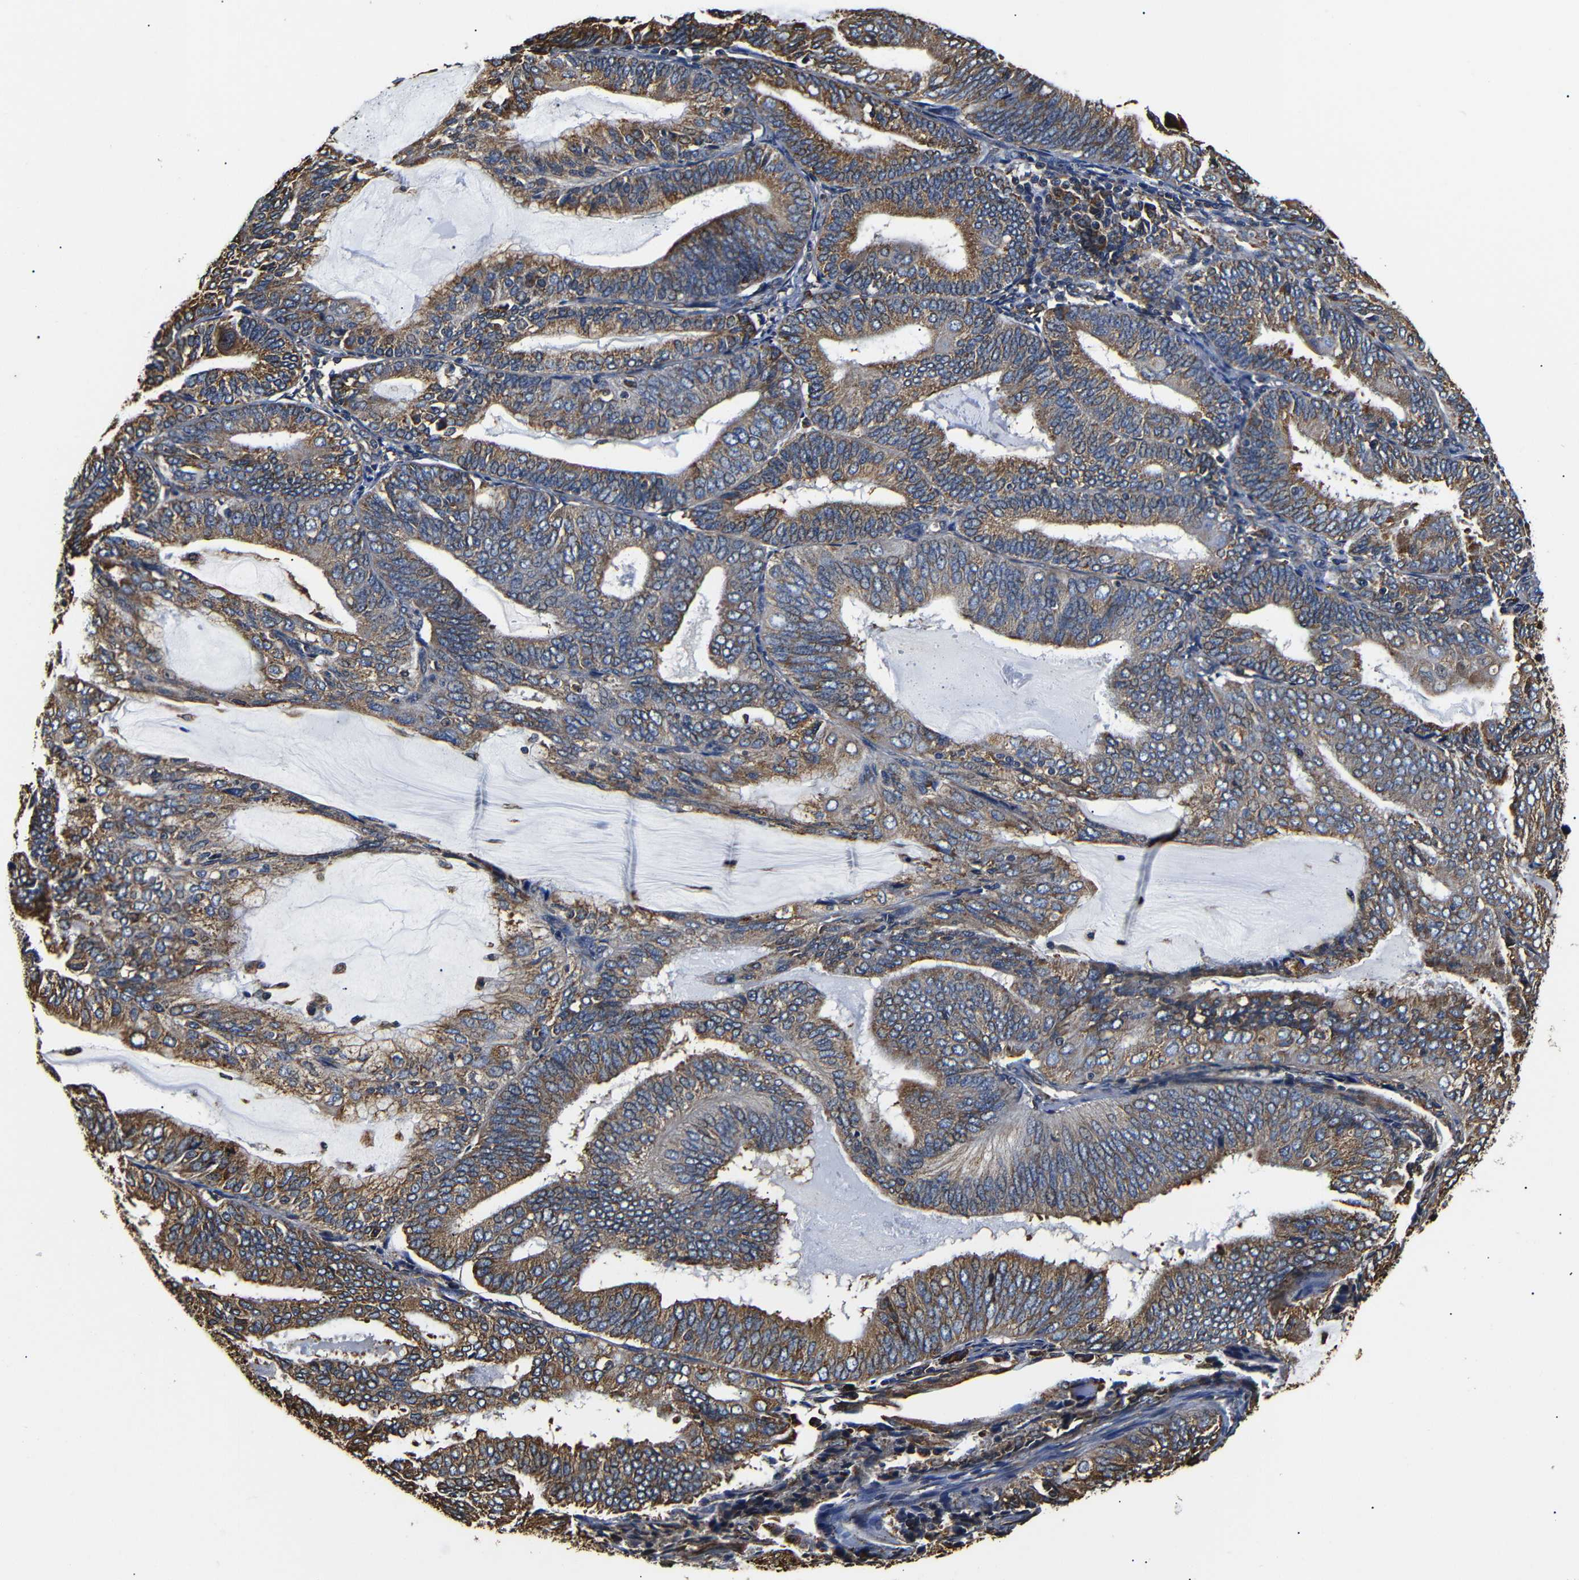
{"staining": {"intensity": "moderate", "quantity": "25%-75%", "location": "cytoplasmic/membranous"}, "tissue": "endometrial cancer", "cell_type": "Tumor cells", "image_type": "cancer", "snomed": [{"axis": "morphology", "description": "Adenocarcinoma, NOS"}, {"axis": "topography", "description": "Endometrium"}], "caption": "Immunohistochemistry photomicrograph of endometrial cancer stained for a protein (brown), which exhibits medium levels of moderate cytoplasmic/membranous positivity in about 25%-75% of tumor cells.", "gene": "HHIP", "patient": {"sex": "female", "age": 81}}